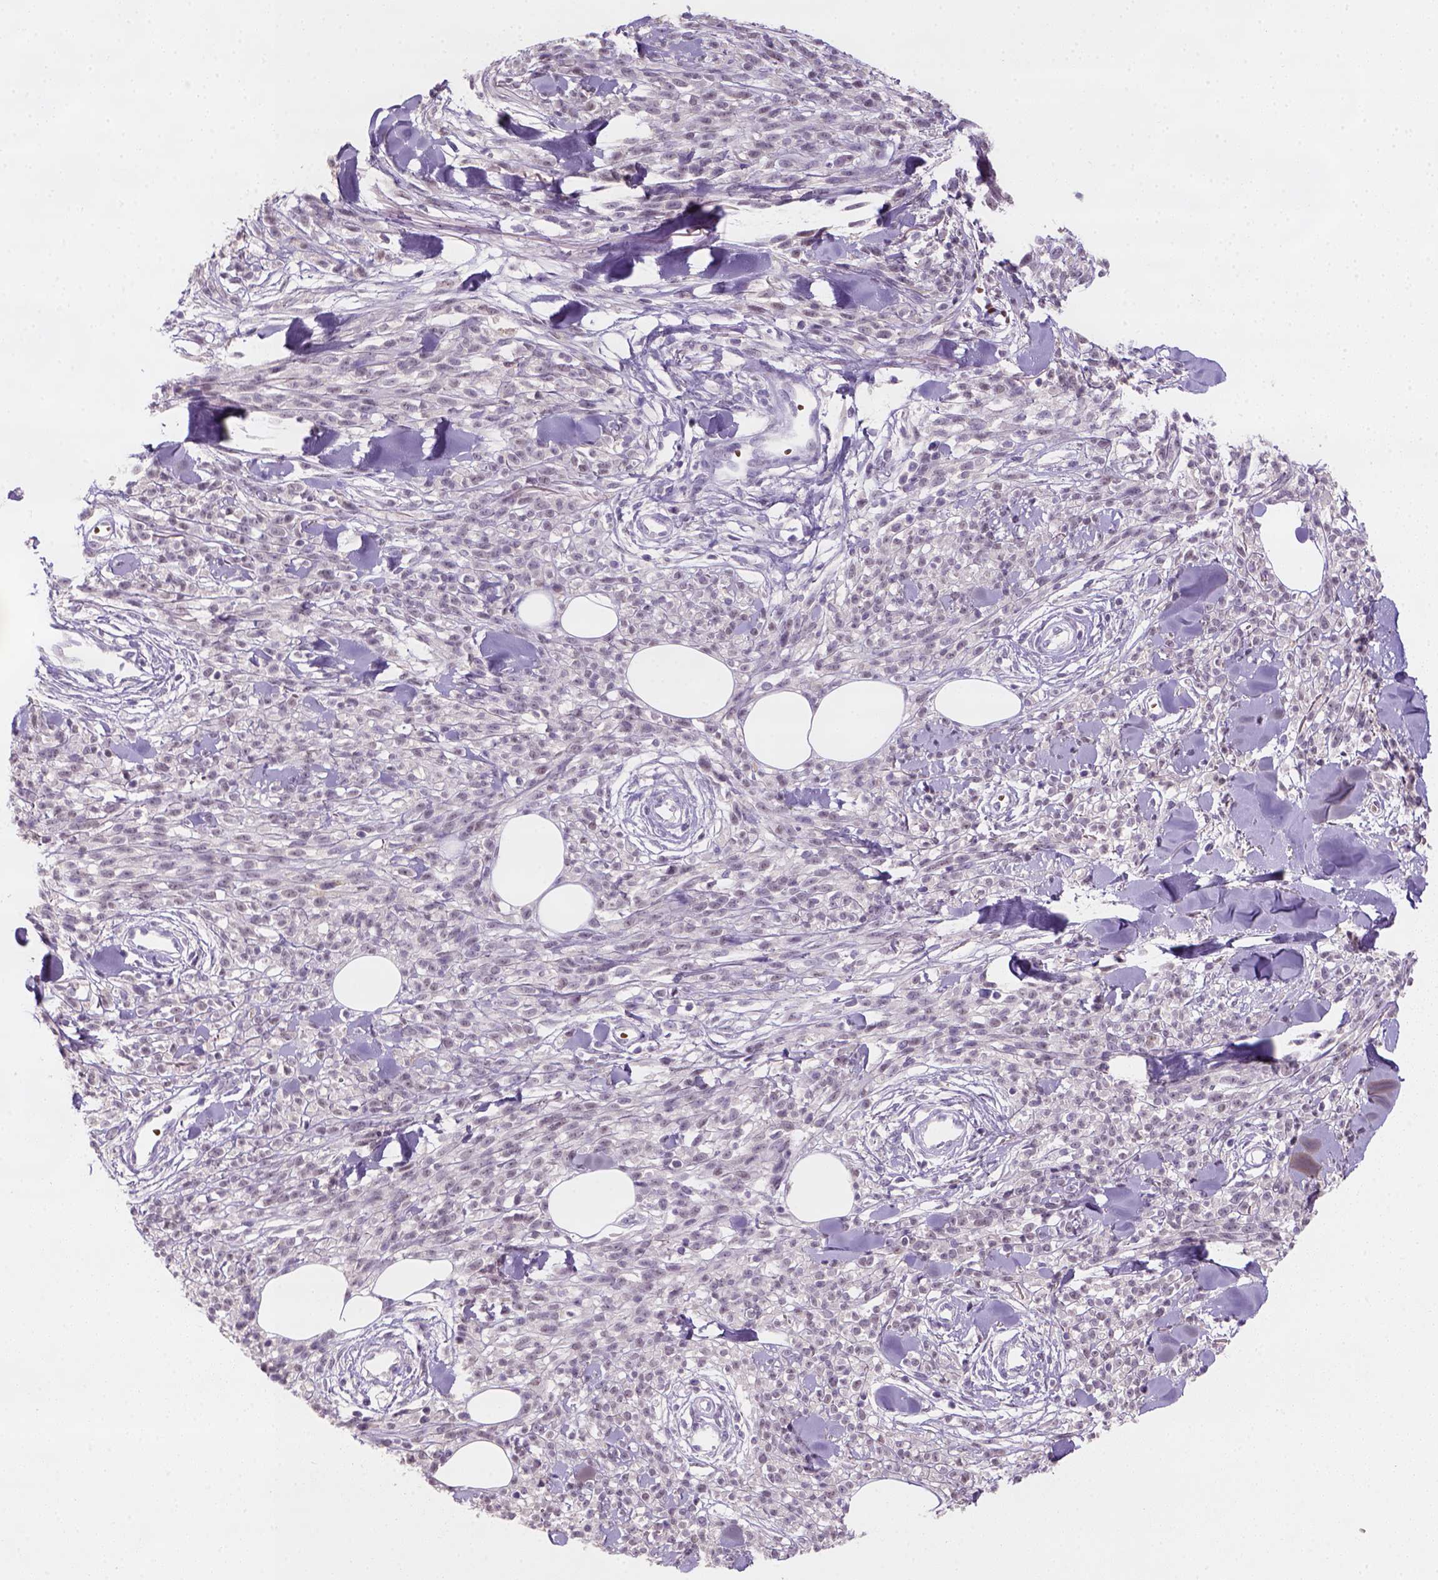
{"staining": {"intensity": "negative", "quantity": "none", "location": "none"}, "tissue": "melanoma", "cell_type": "Tumor cells", "image_type": "cancer", "snomed": [{"axis": "morphology", "description": "Malignant melanoma, NOS"}, {"axis": "topography", "description": "Skin"}, {"axis": "topography", "description": "Skin of trunk"}], "caption": "The histopathology image shows no staining of tumor cells in melanoma.", "gene": "ZMAT4", "patient": {"sex": "male", "age": 74}}